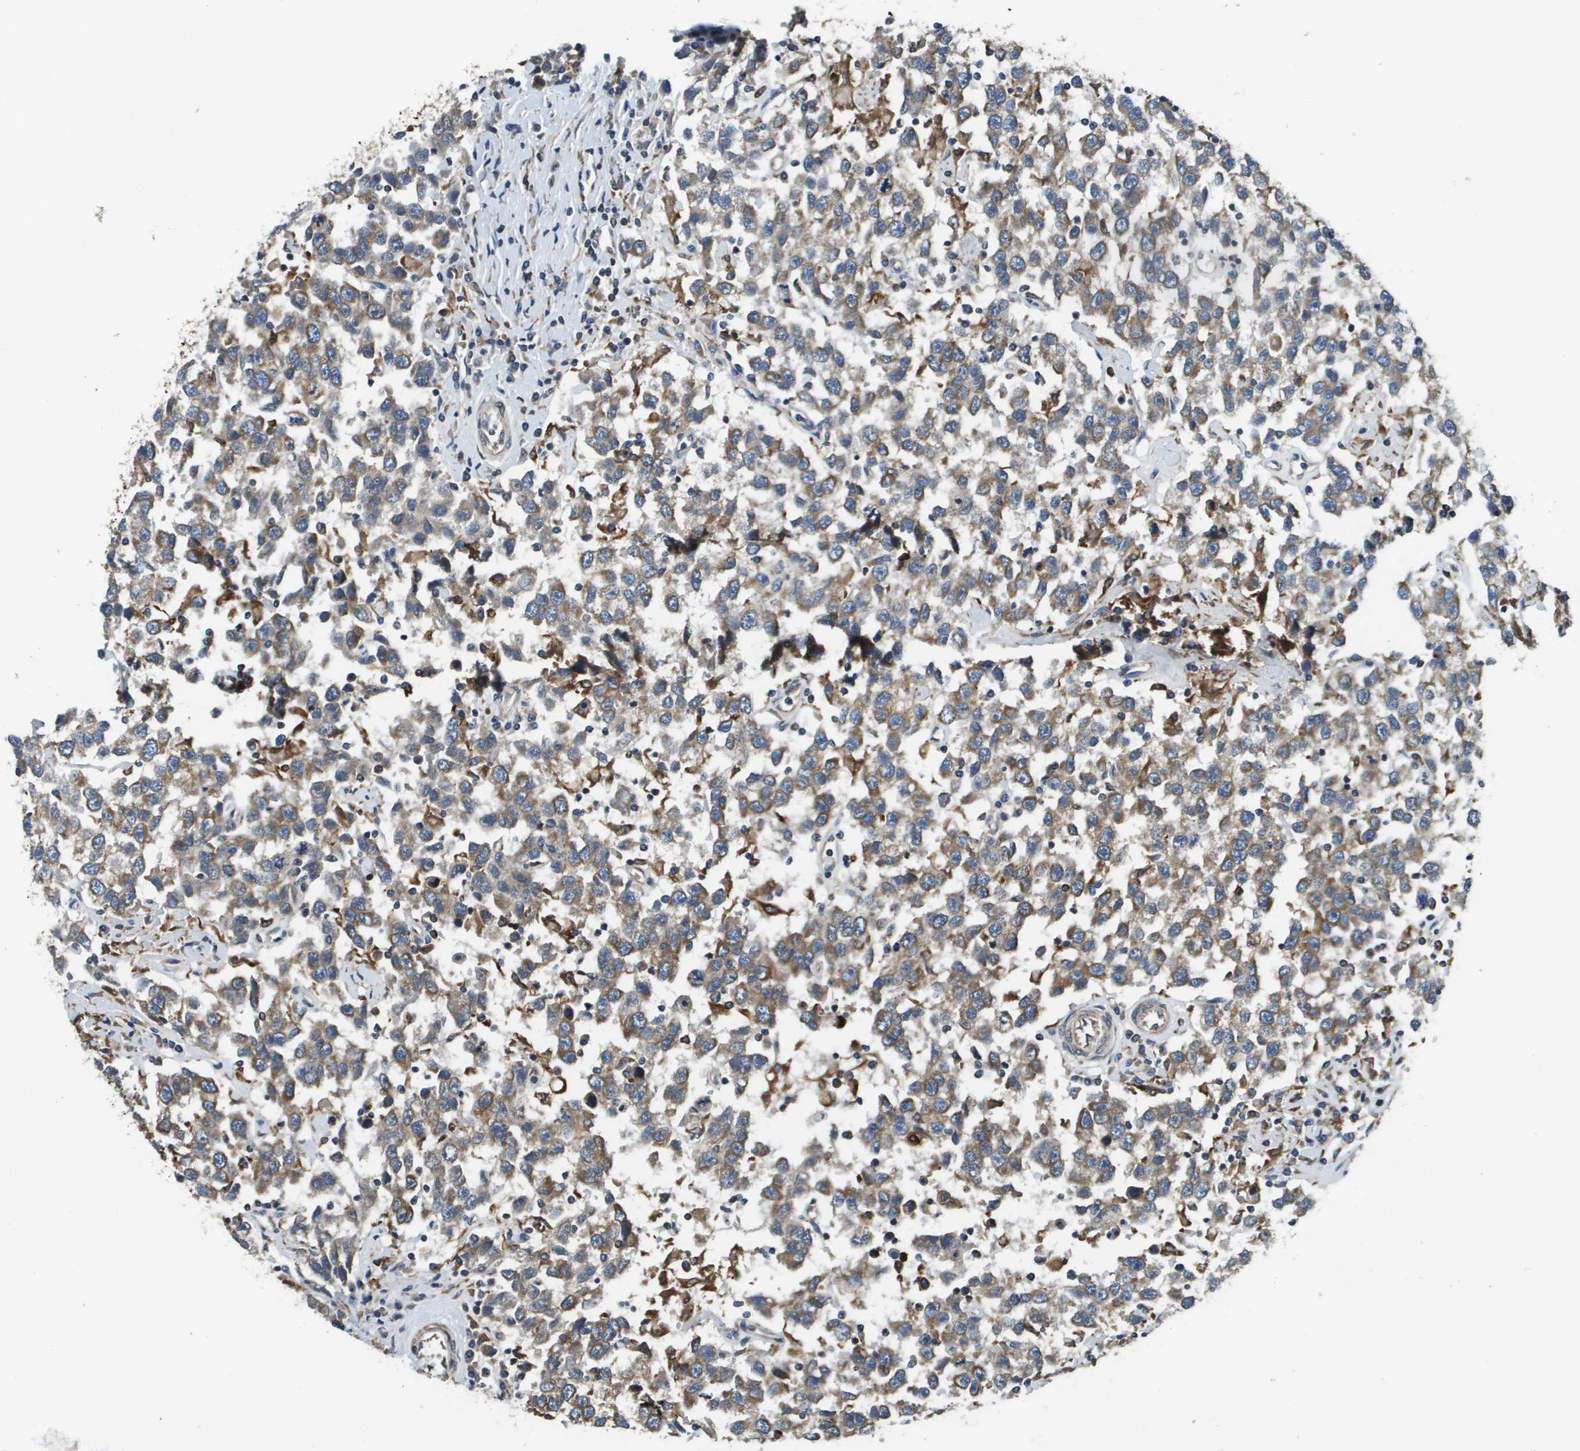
{"staining": {"intensity": "moderate", "quantity": "25%-75%", "location": "cytoplasmic/membranous"}, "tissue": "testis cancer", "cell_type": "Tumor cells", "image_type": "cancer", "snomed": [{"axis": "morphology", "description": "Seminoma, NOS"}, {"axis": "topography", "description": "Testis"}], "caption": "Seminoma (testis) tissue shows moderate cytoplasmic/membranous positivity in about 25%-75% of tumor cells, visualized by immunohistochemistry.", "gene": "CNPY3", "patient": {"sex": "male", "age": 41}}